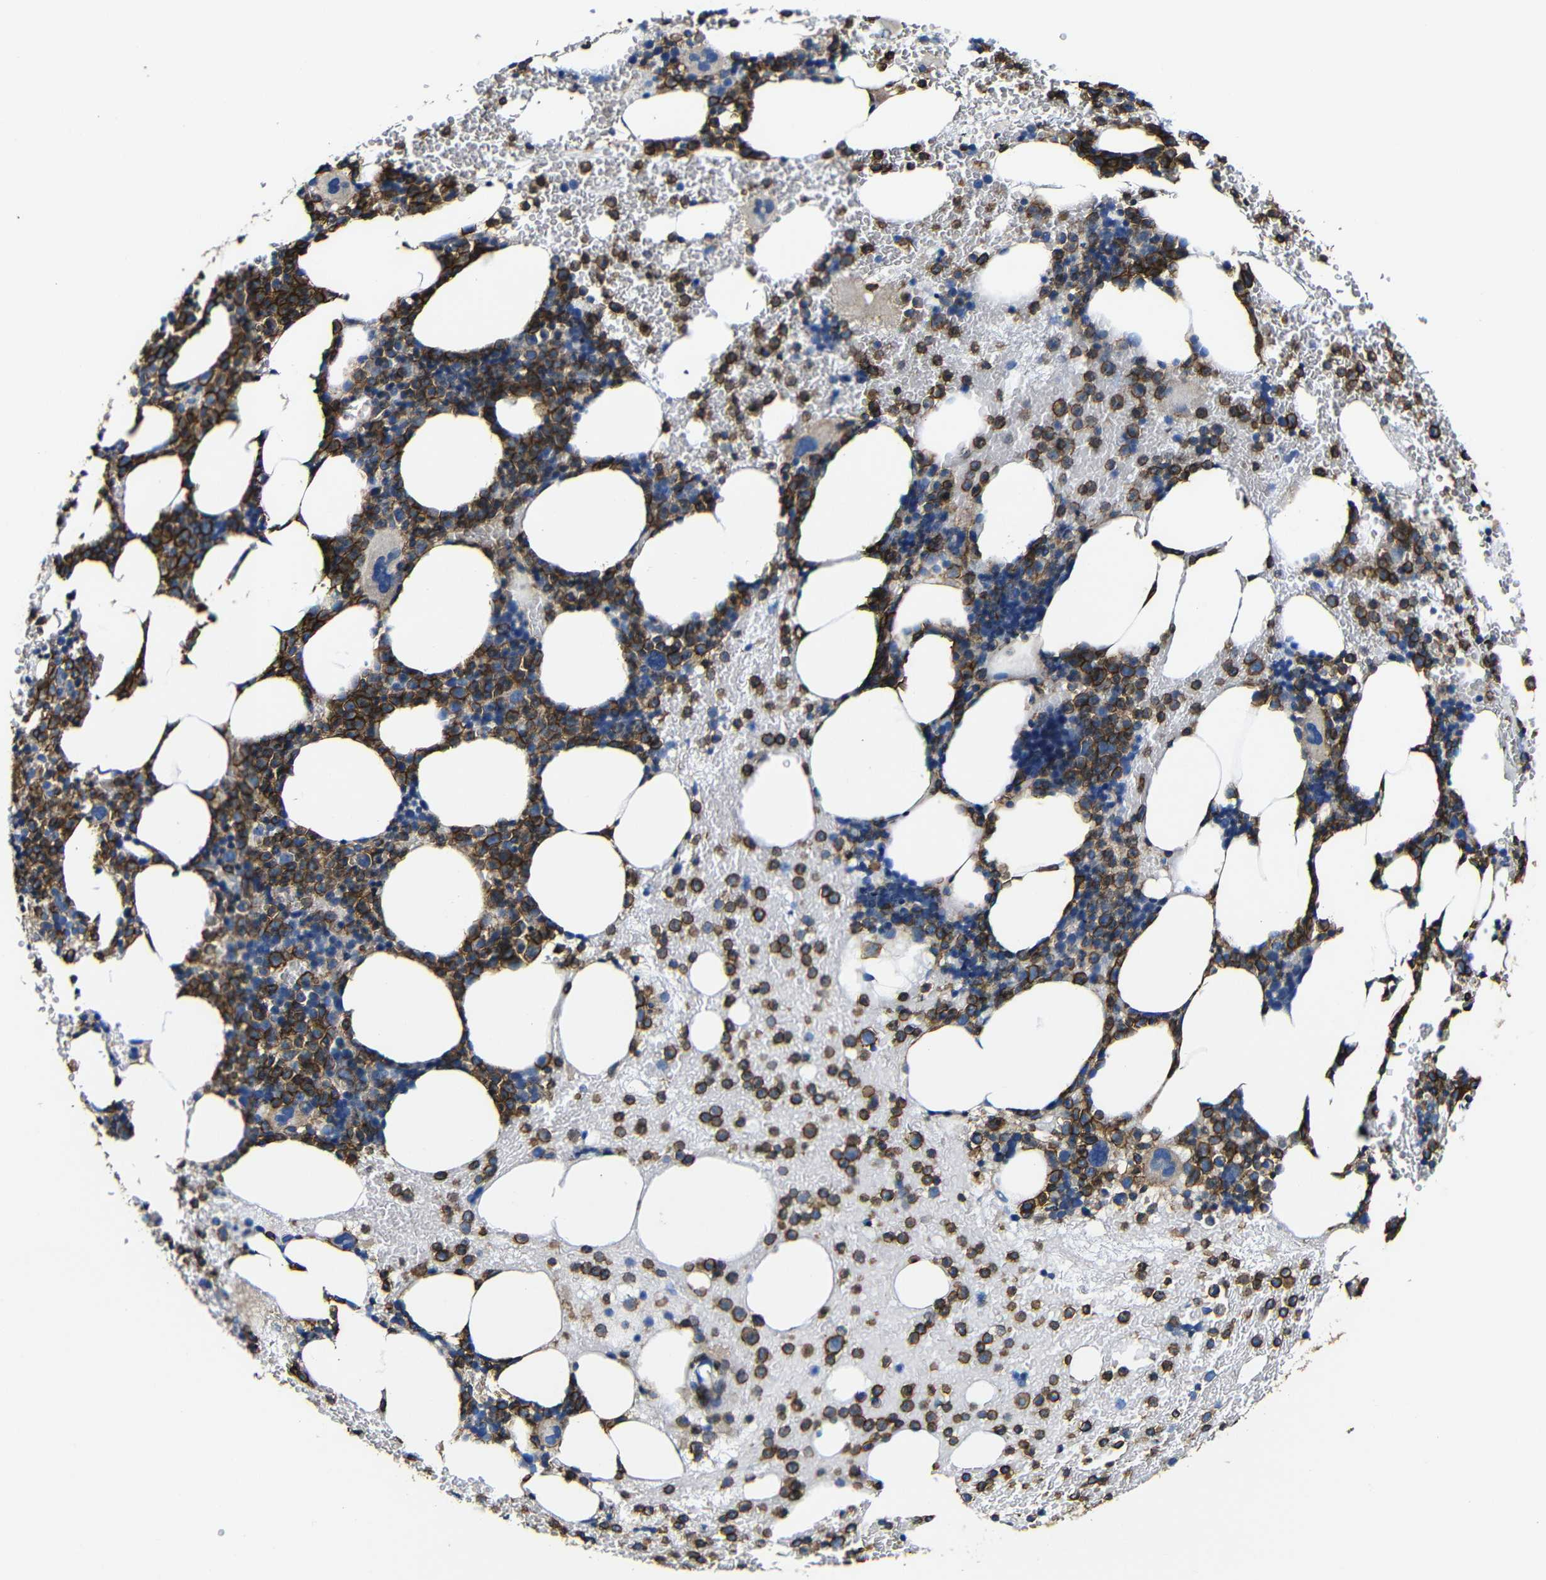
{"staining": {"intensity": "strong", "quantity": "25%-75%", "location": "cytoplasmic/membranous"}, "tissue": "bone marrow", "cell_type": "Hematopoietic cells", "image_type": "normal", "snomed": [{"axis": "morphology", "description": "Normal tissue, NOS"}, {"axis": "morphology", "description": "Inflammation, NOS"}, {"axis": "topography", "description": "Bone marrow"}], "caption": "DAB immunohistochemical staining of unremarkable bone marrow reveals strong cytoplasmic/membranous protein expression in approximately 25%-75% of hematopoietic cells.", "gene": "MSN", "patient": {"sex": "female", "age": 76}}